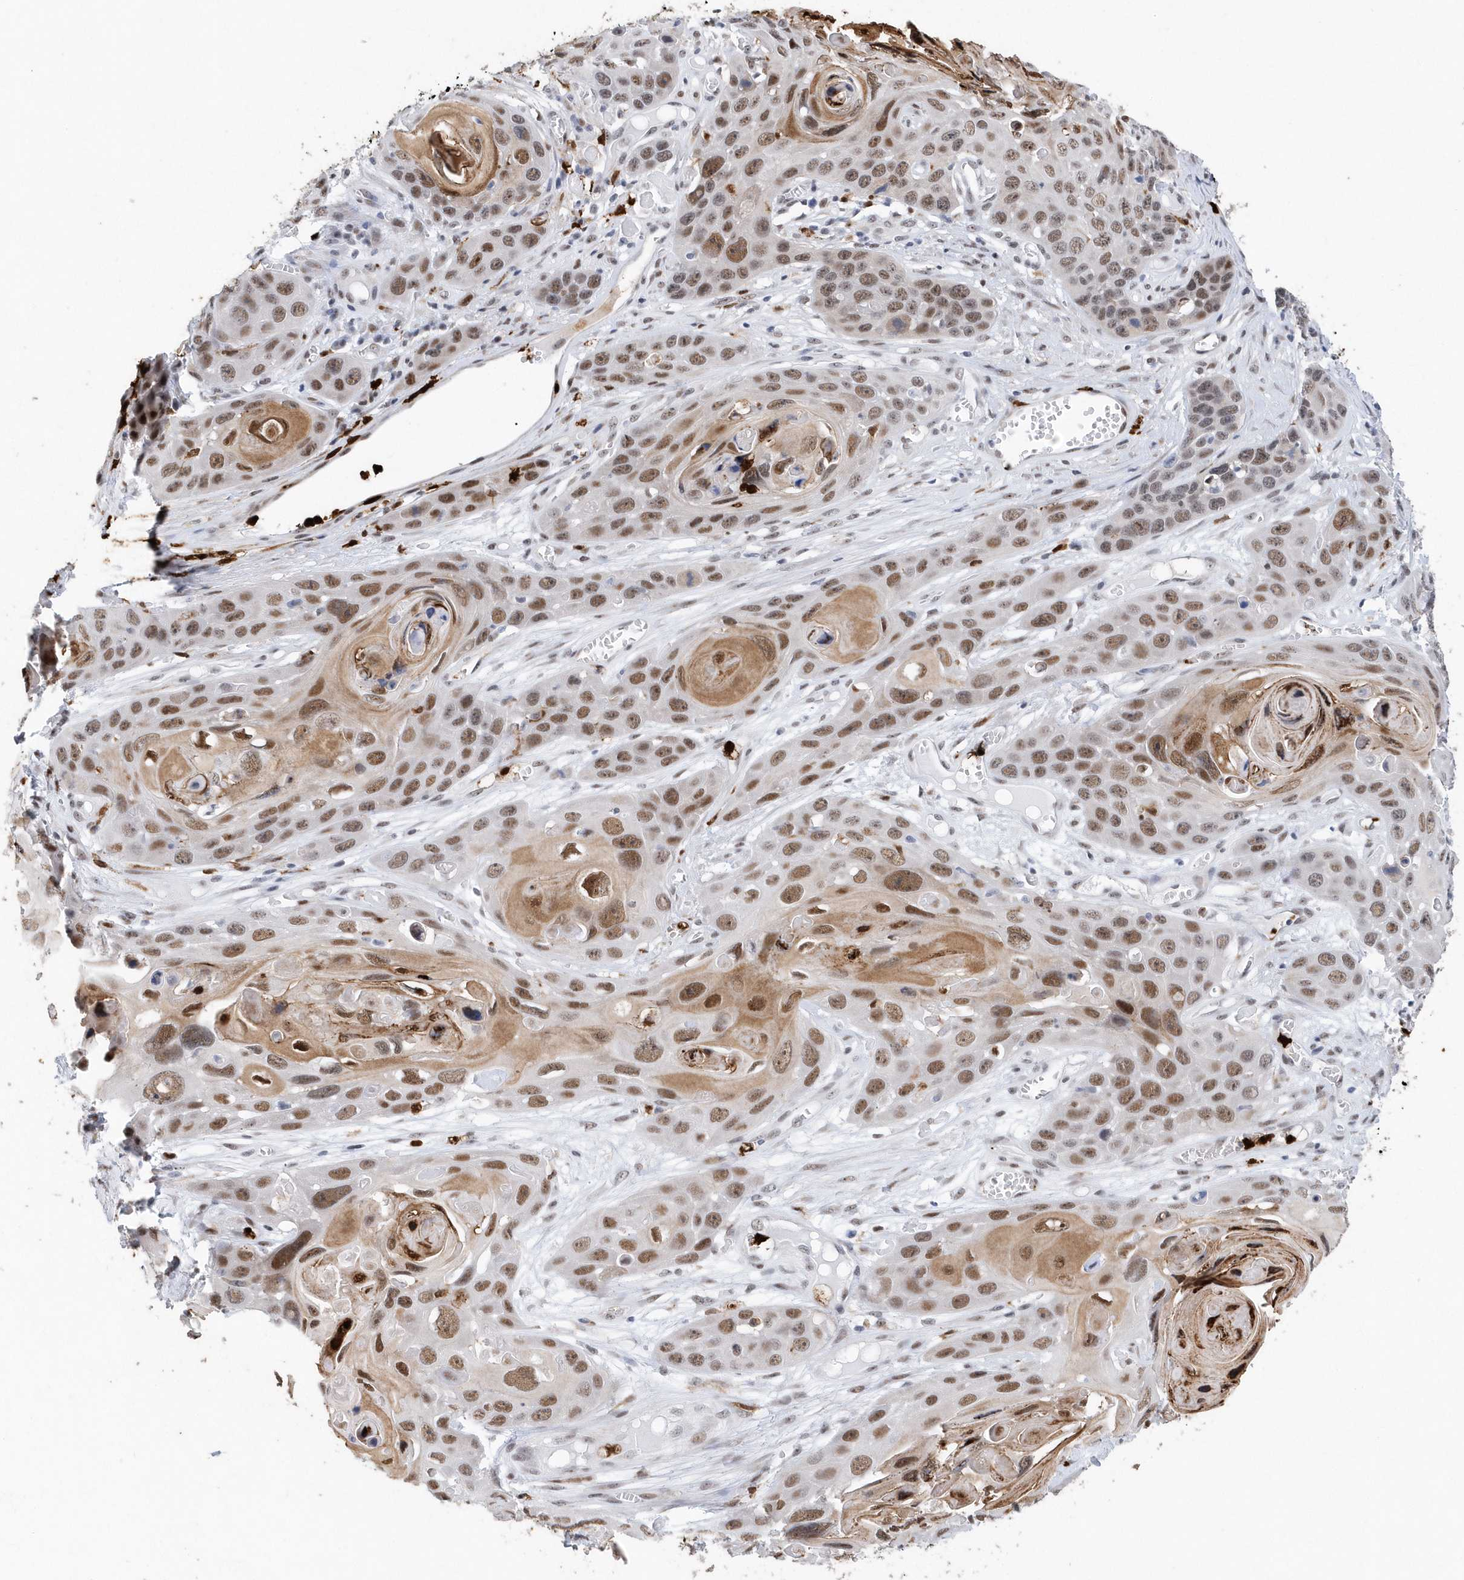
{"staining": {"intensity": "moderate", "quantity": ">75%", "location": "nuclear"}, "tissue": "skin cancer", "cell_type": "Tumor cells", "image_type": "cancer", "snomed": [{"axis": "morphology", "description": "Squamous cell carcinoma, NOS"}, {"axis": "topography", "description": "Skin"}], "caption": "This micrograph demonstrates skin cancer (squamous cell carcinoma) stained with immunohistochemistry (IHC) to label a protein in brown. The nuclear of tumor cells show moderate positivity for the protein. Nuclei are counter-stained blue.", "gene": "RPP30", "patient": {"sex": "male", "age": 55}}